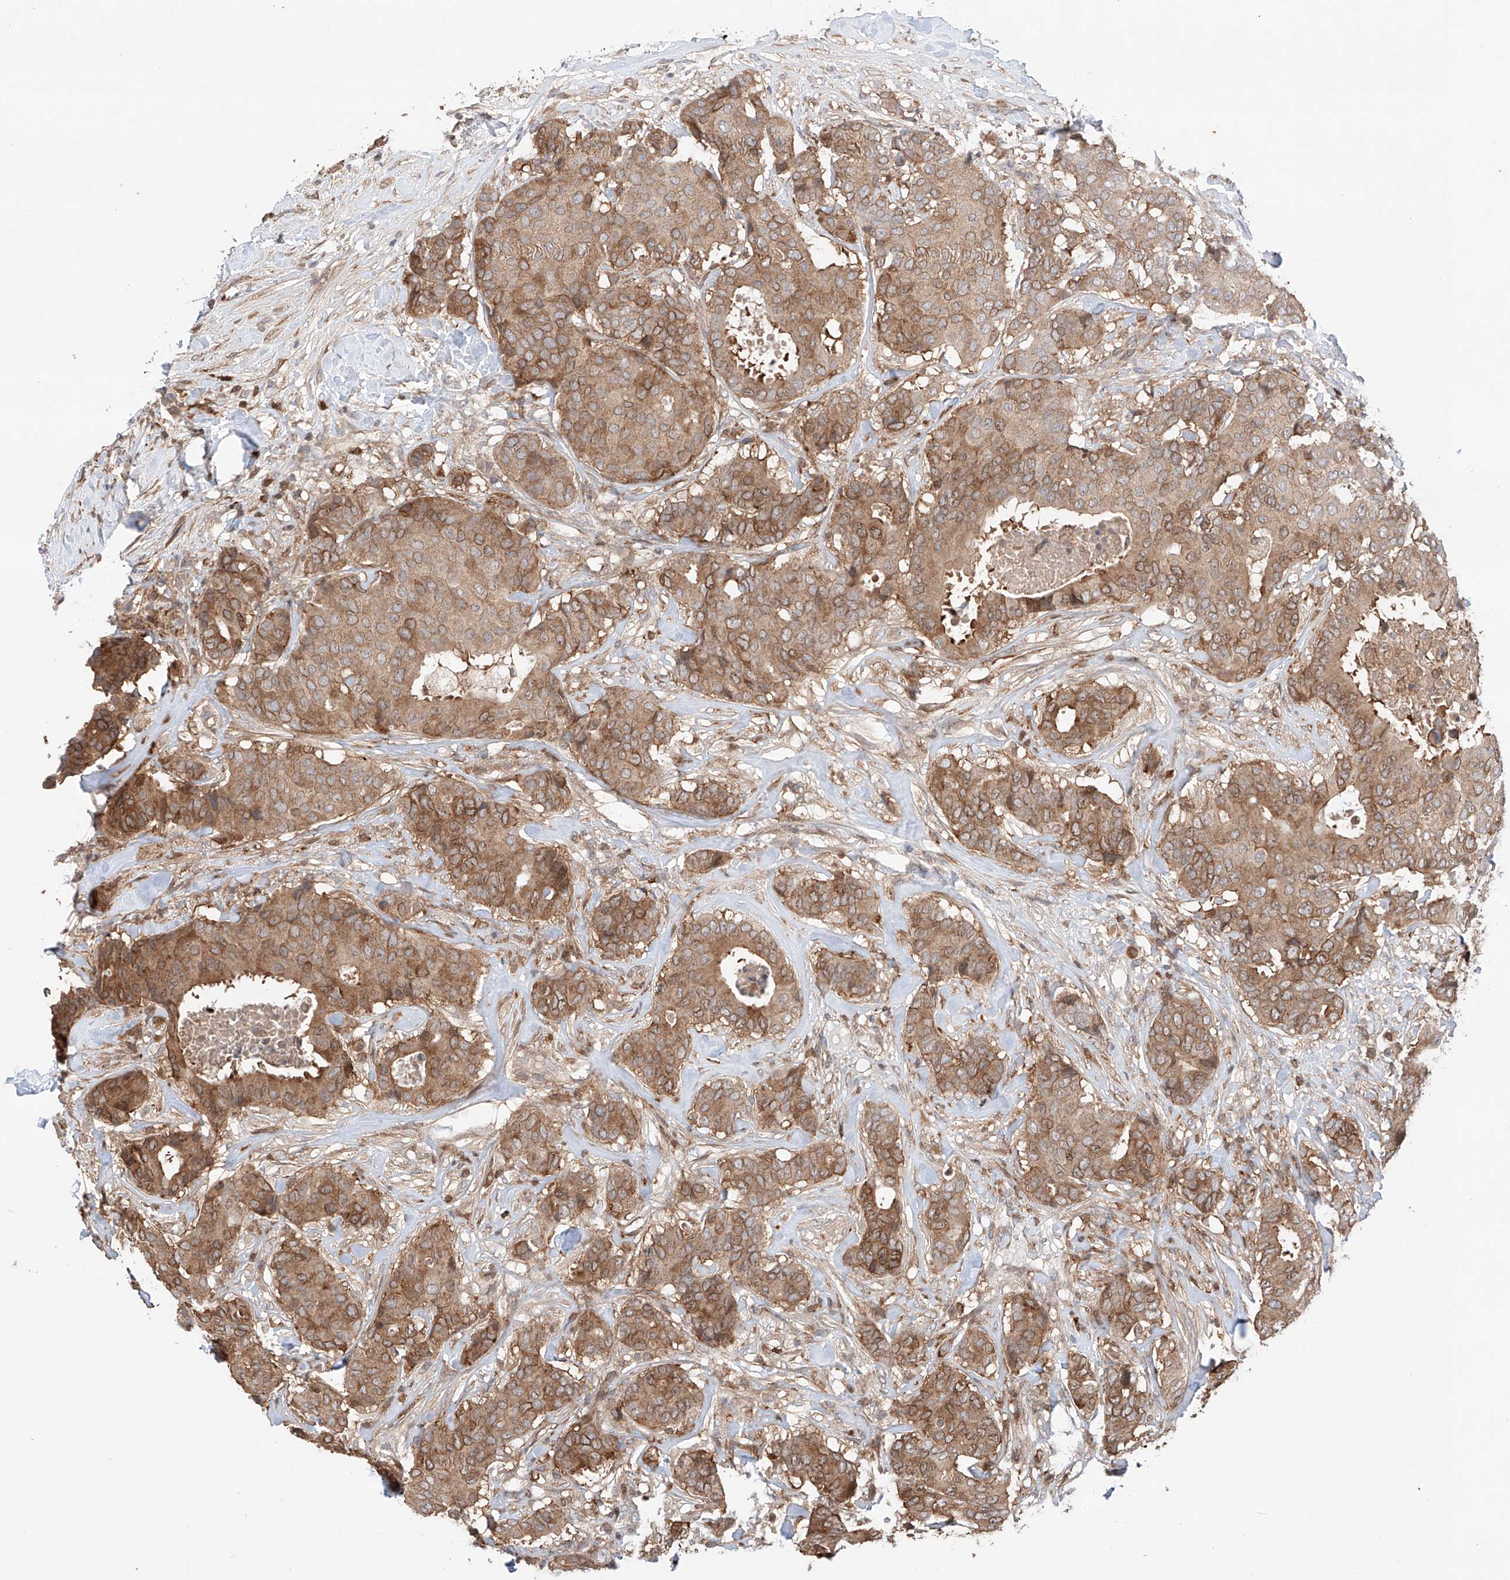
{"staining": {"intensity": "moderate", "quantity": ">75%", "location": "cytoplasmic/membranous"}, "tissue": "breast cancer", "cell_type": "Tumor cells", "image_type": "cancer", "snomed": [{"axis": "morphology", "description": "Duct carcinoma"}, {"axis": "topography", "description": "Breast"}], "caption": "The image shows staining of infiltrating ductal carcinoma (breast), revealing moderate cytoplasmic/membranous protein staining (brown color) within tumor cells.", "gene": "IGSF22", "patient": {"sex": "female", "age": 75}}